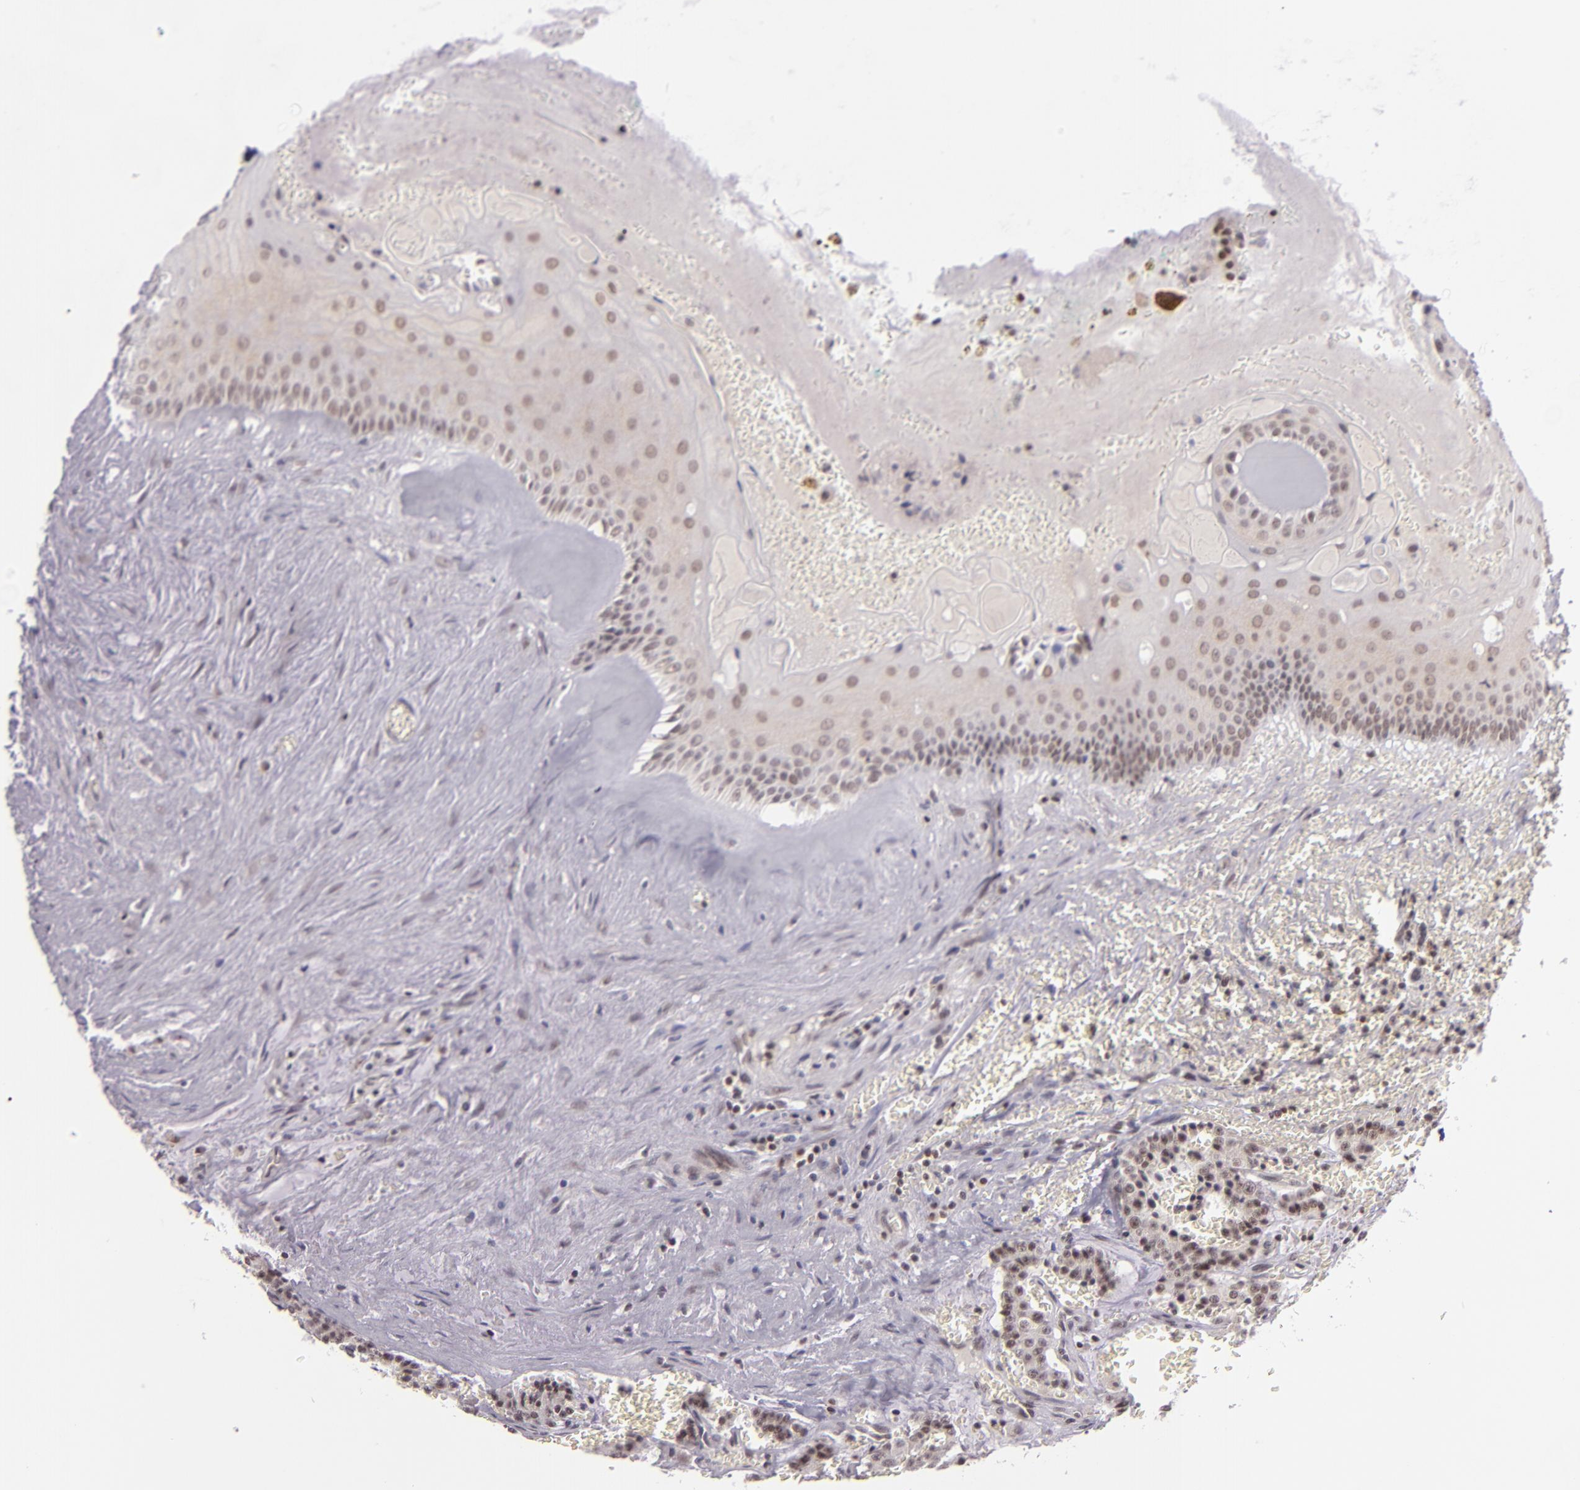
{"staining": {"intensity": "weak", "quantity": "25%-75%", "location": "nuclear"}, "tissue": "carcinoid", "cell_type": "Tumor cells", "image_type": "cancer", "snomed": [{"axis": "morphology", "description": "Carcinoid, malignant, NOS"}, {"axis": "topography", "description": "Bronchus"}], "caption": "A low amount of weak nuclear staining is seen in approximately 25%-75% of tumor cells in carcinoid tissue. (brown staining indicates protein expression, while blue staining denotes nuclei).", "gene": "ZFX", "patient": {"sex": "male", "age": 55}}